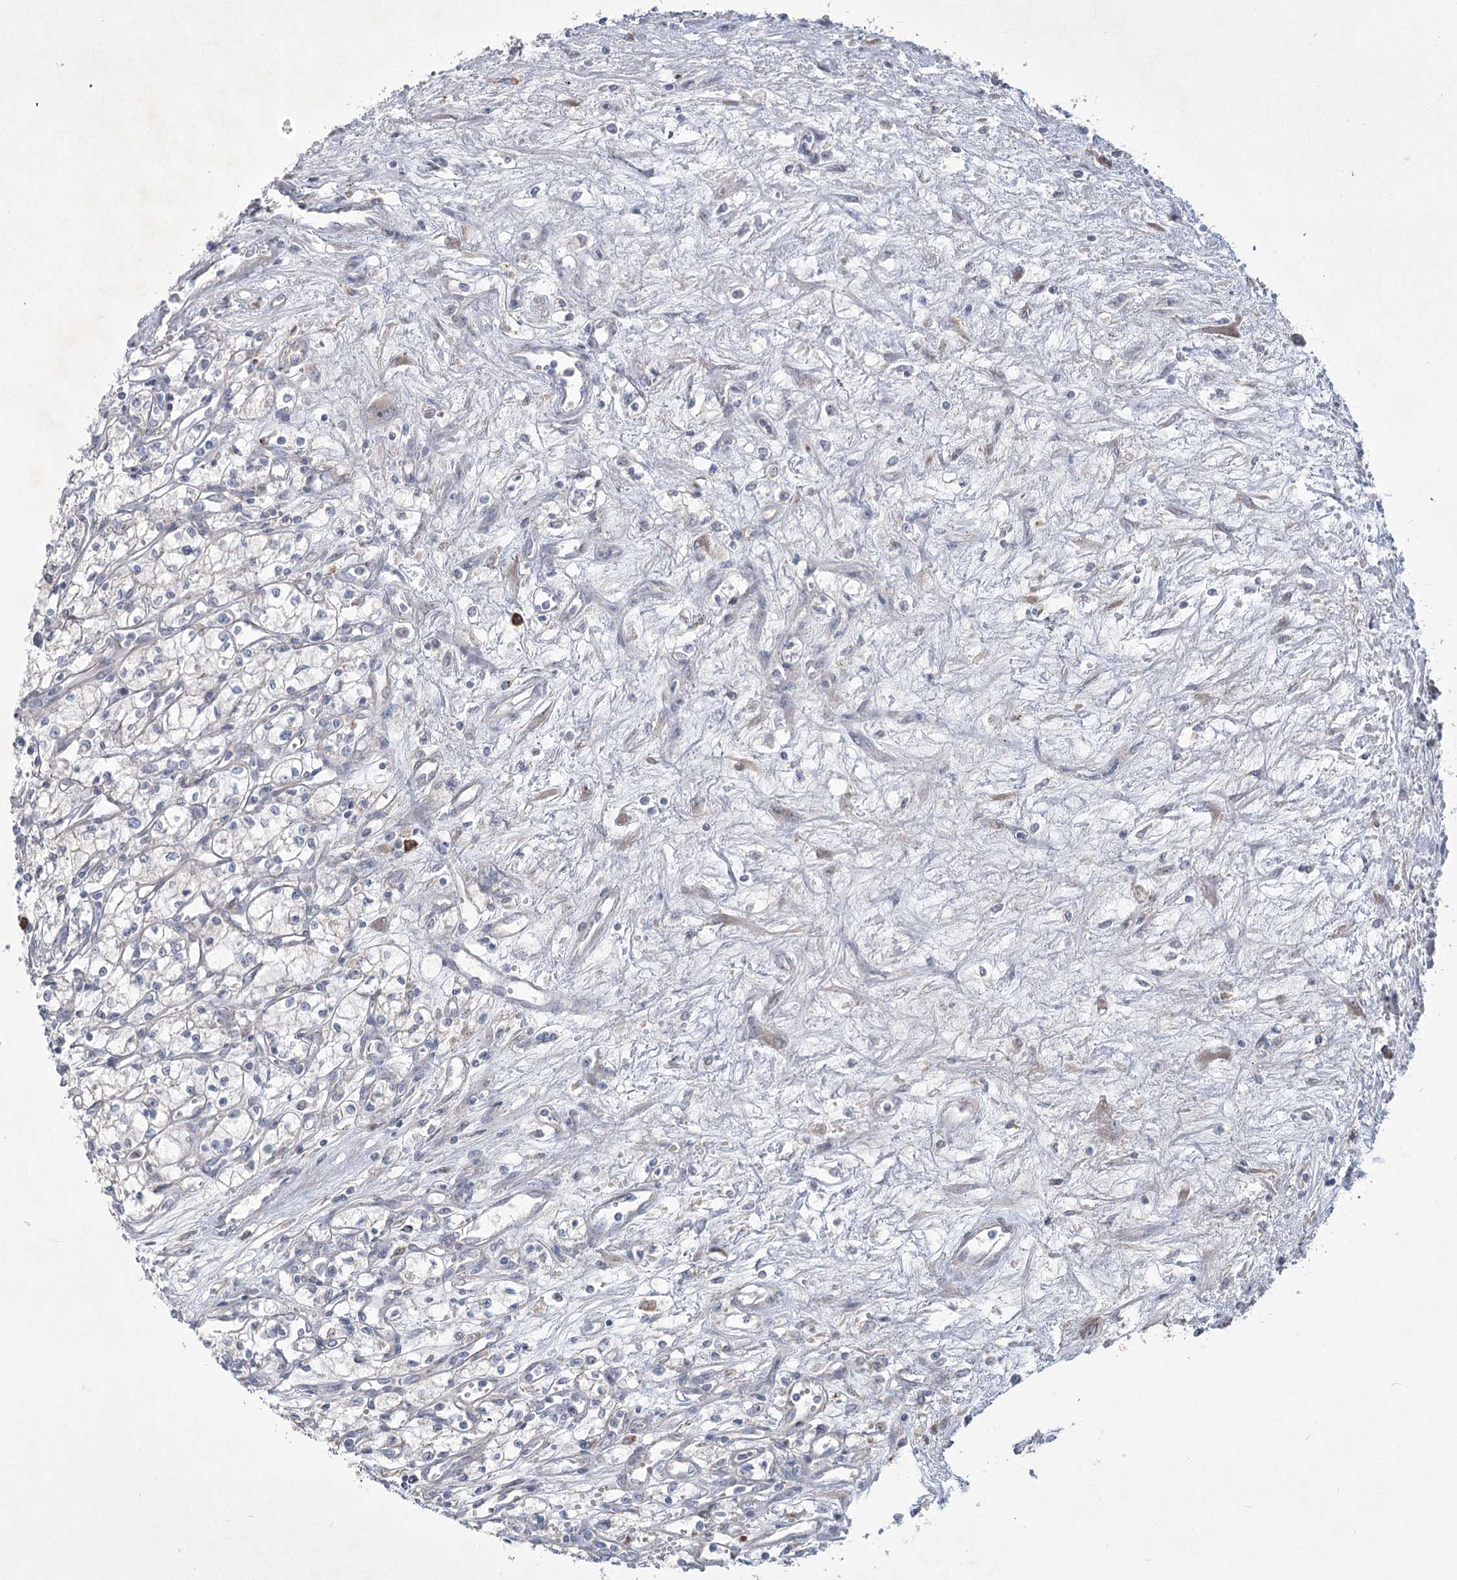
{"staining": {"intensity": "negative", "quantity": "none", "location": "none"}, "tissue": "renal cancer", "cell_type": "Tumor cells", "image_type": "cancer", "snomed": [{"axis": "morphology", "description": "Adenocarcinoma, NOS"}, {"axis": "topography", "description": "Kidney"}], "caption": "Human renal adenocarcinoma stained for a protein using immunohistochemistry (IHC) displays no expression in tumor cells.", "gene": "PLA2G12A", "patient": {"sex": "male", "age": 59}}